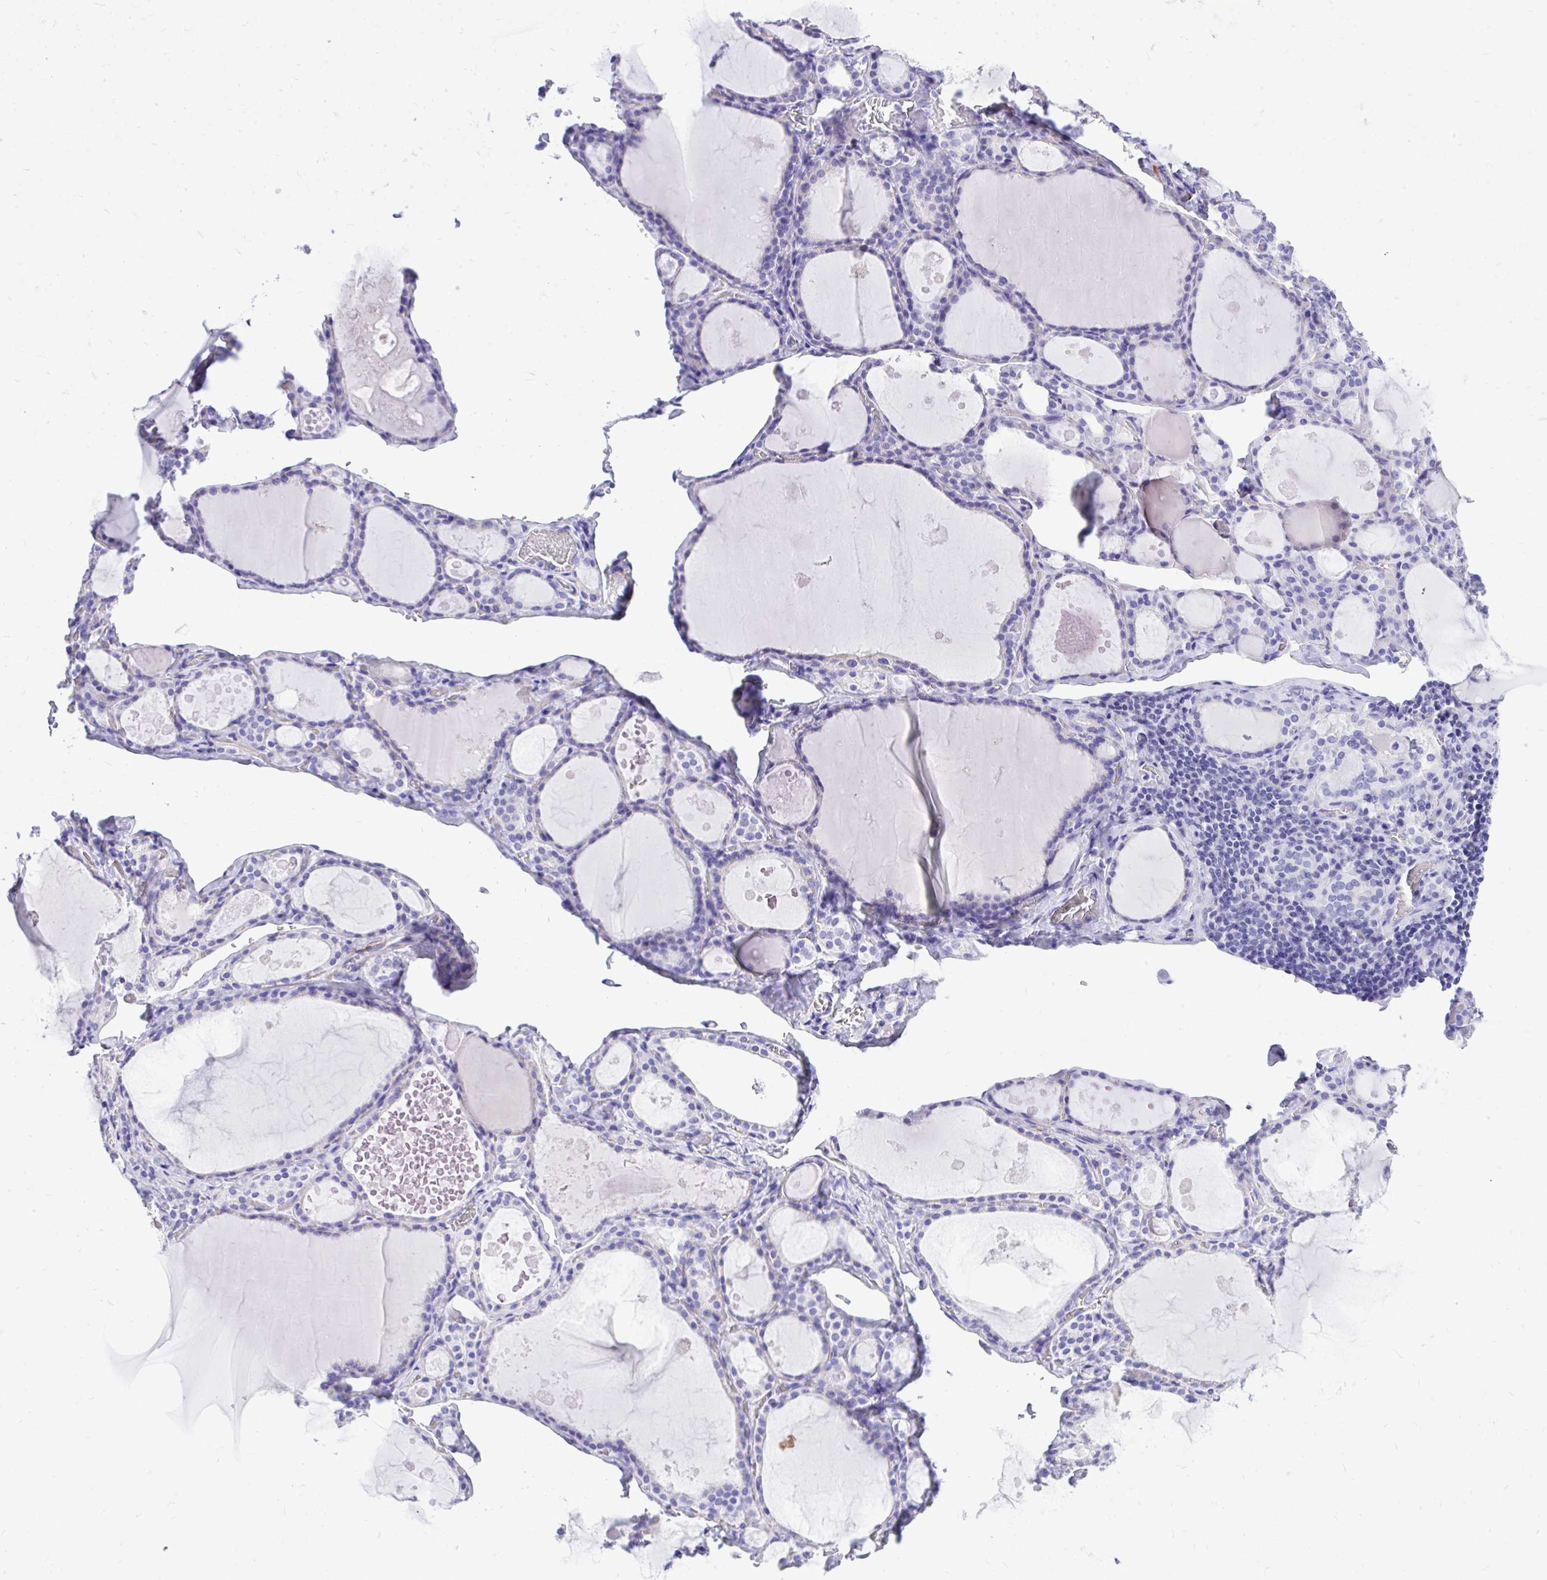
{"staining": {"intensity": "negative", "quantity": "none", "location": "none"}, "tissue": "thyroid gland", "cell_type": "Glandular cells", "image_type": "normal", "snomed": [{"axis": "morphology", "description": "Normal tissue, NOS"}, {"axis": "topography", "description": "Thyroid gland"}], "caption": "Glandular cells show no significant expression in normal thyroid gland.", "gene": "MON1A", "patient": {"sex": "male", "age": 56}}